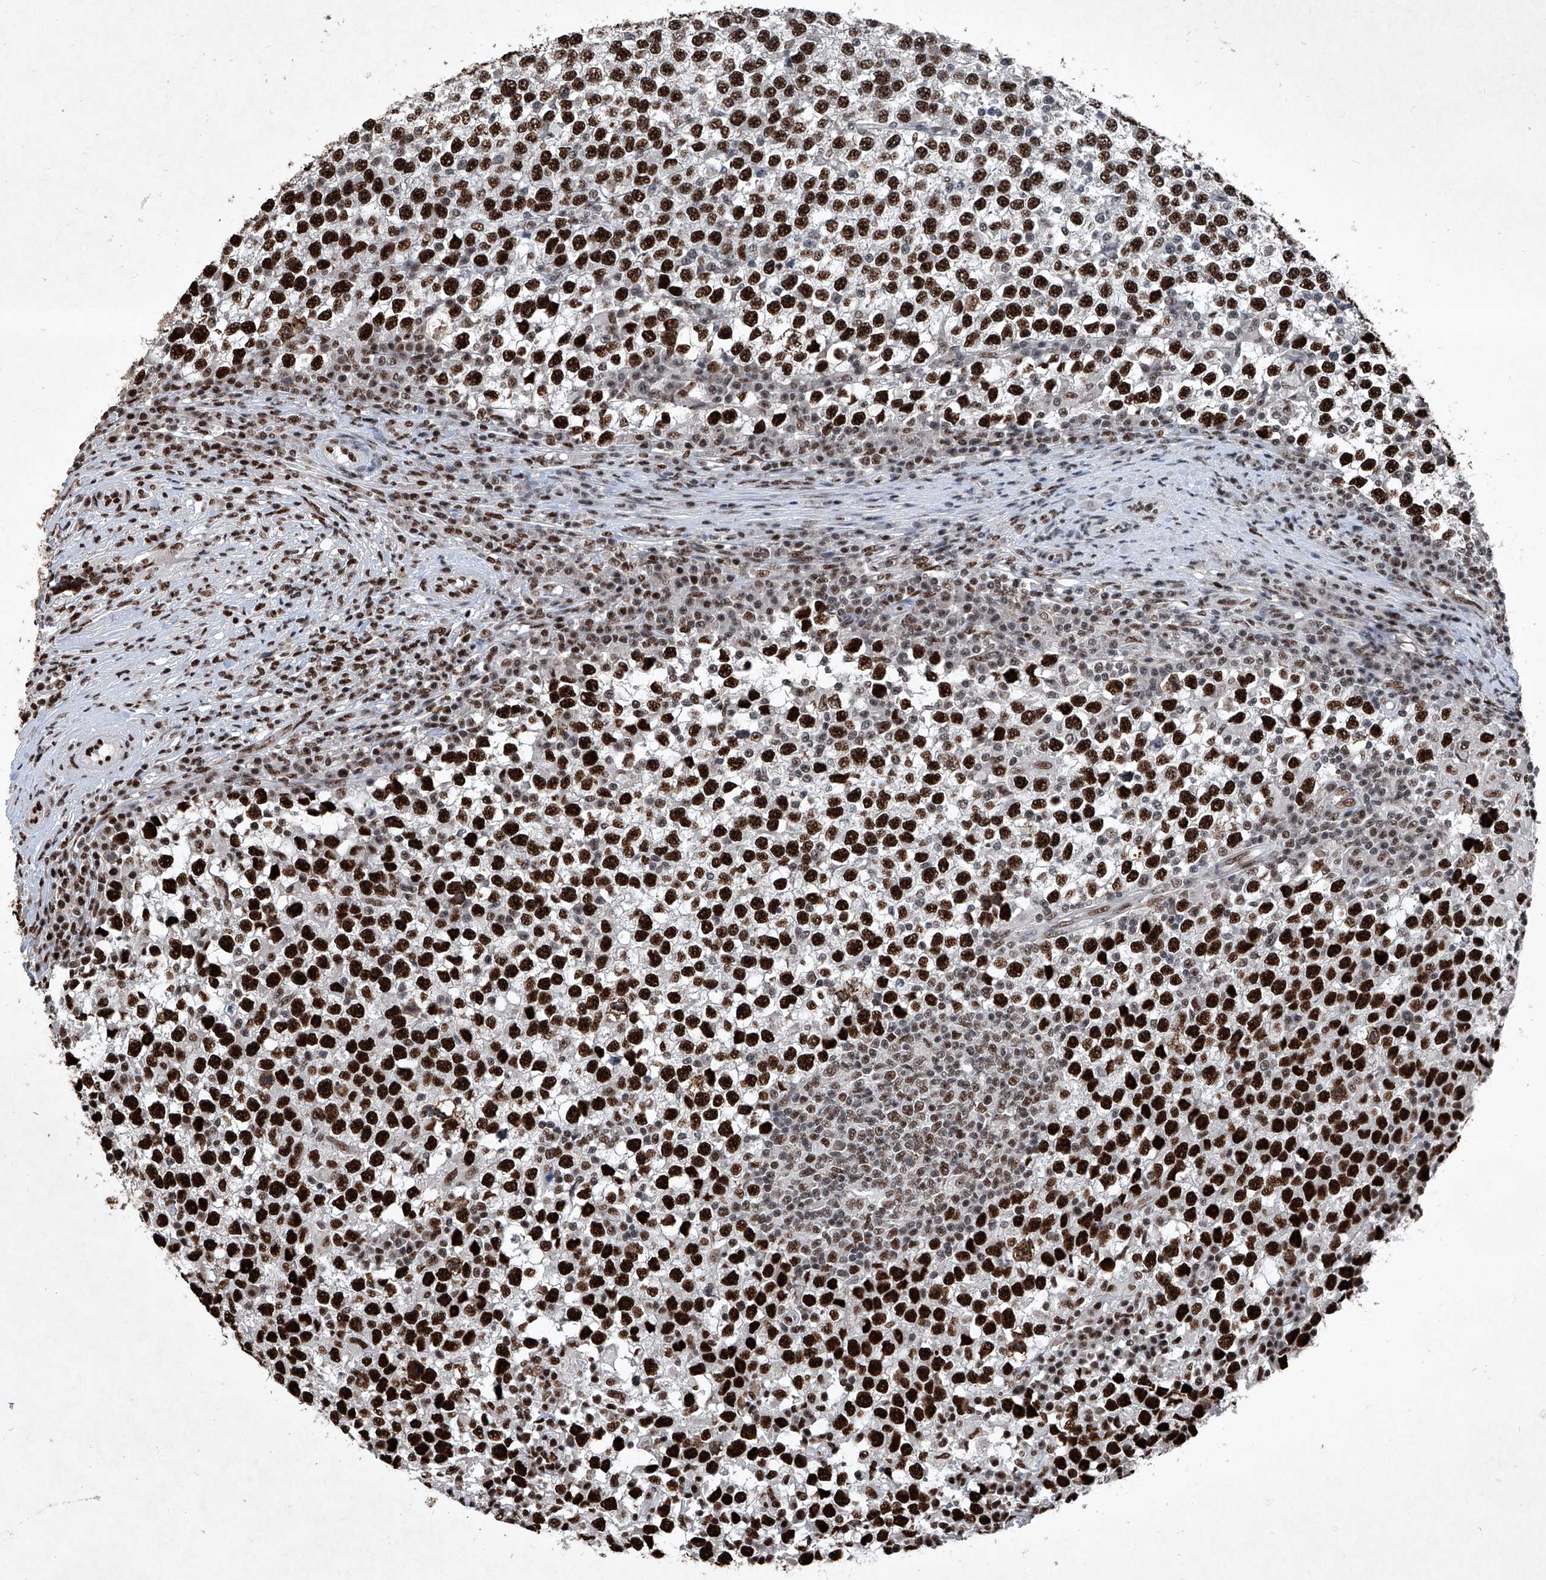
{"staining": {"intensity": "strong", "quantity": ">75%", "location": "nuclear"}, "tissue": "testis cancer", "cell_type": "Tumor cells", "image_type": "cancer", "snomed": [{"axis": "morphology", "description": "Seminoma, NOS"}, {"axis": "topography", "description": "Testis"}], "caption": "Testis cancer stained with a protein marker displays strong staining in tumor cells.", "gene": "DDX39B", "patient": {"sex": "male", "age": 65}}